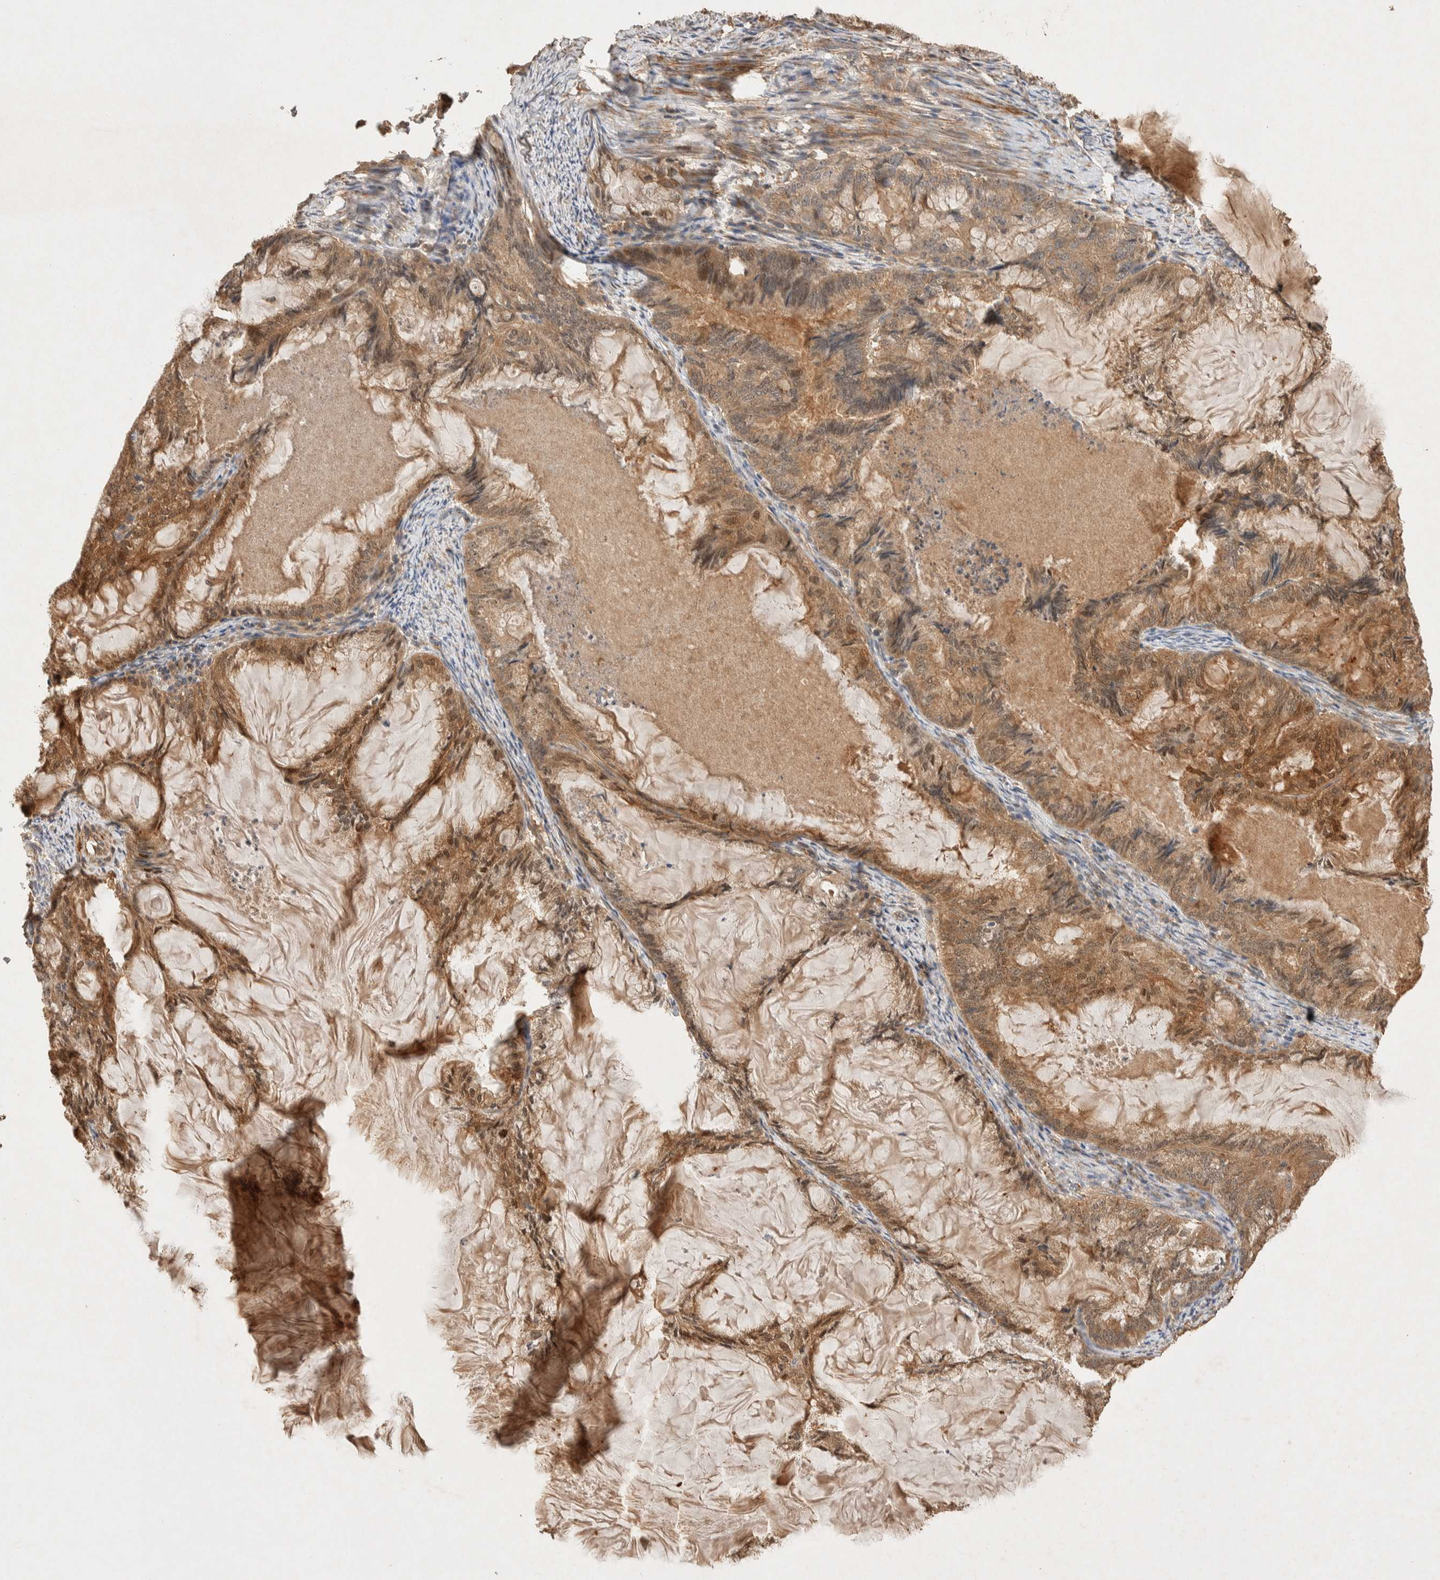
{"staining": {"intensity": "moderate", "quantity": "25%-75%", "location": "cytoplasmic/membranous,nuclear"}, "tissue": "endometrial cancer", "cell_type": "Tumor cells", "image_type": "cancer", "snomed": [{"axis": "morphology", "description": "Adenocarcinoma, NOS"}, {"axis": "topography", "description": "Endometrium"}], "caption": "Moderate cytoplasmic/membranous and nuclear protein staining is identified in approximately 25%-75% of tumor cells in endometrial adenocarcinoma. The staining was performed using DAB (3,3'-diaminobenzidine) to visualize the protein expression in brown, while the nuclei were stained in blue with hematoxylin (Magnification: 20x).", "gene": "NSMAF", "patient": {"sex": "female", "age": 86}}